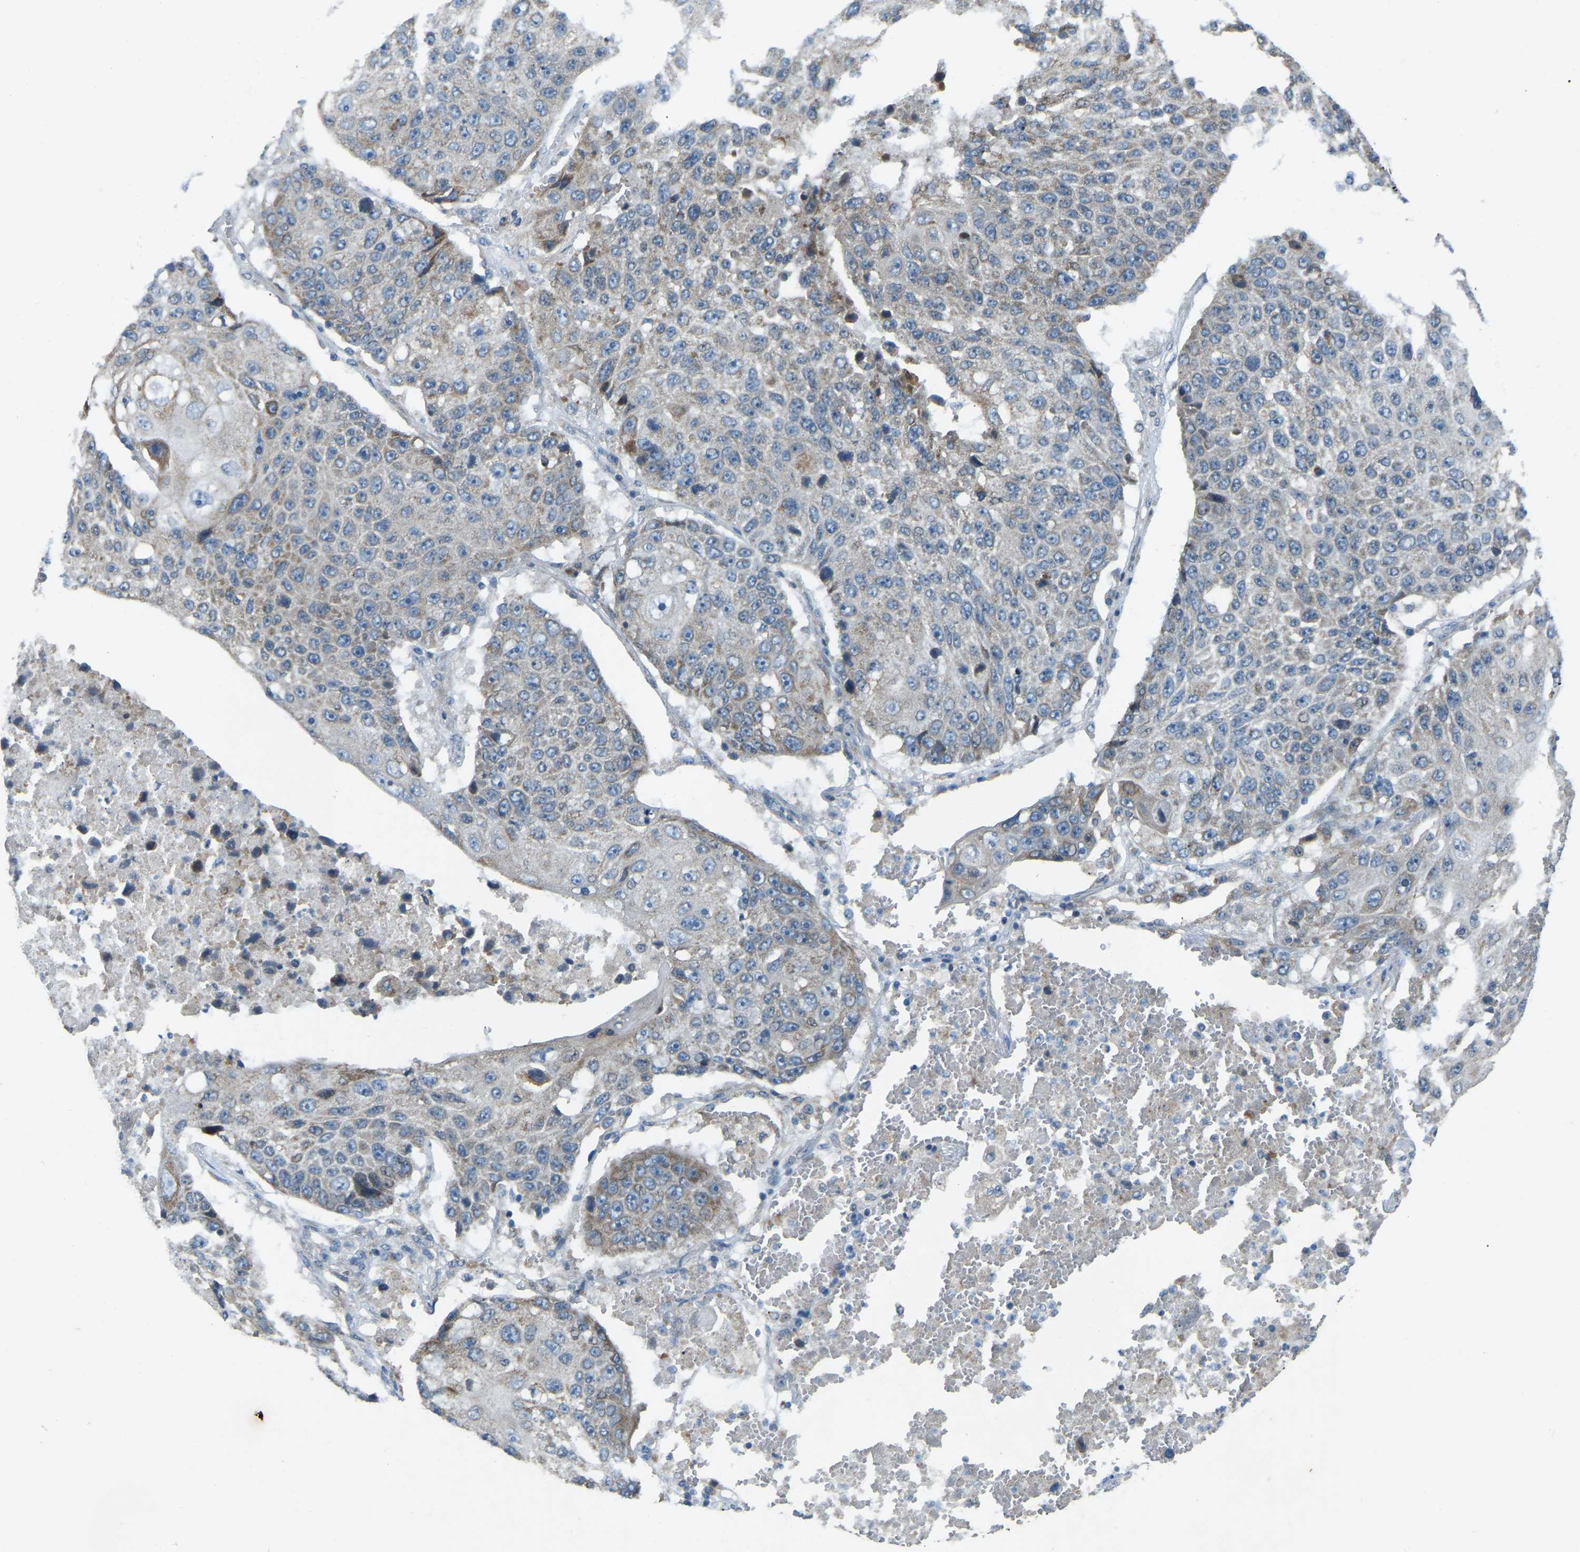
{"staining": {"intensity": "moderate", "quantity": "<25%", "location": "cytoplasmic/membranous"}, "tissue": "lung cancer", "cell_type": "Tumor cells", "image_type": "cancer", "snomed": [{"axis": "morphology", "description": "Squamous cell carcinoma, NOS"}, {"axis": "topography", "description": "Lung"}], "caption": "A histopathology image showing moderate cytoplasmic/membranous staining in approximately <25% of tumor cells in lung cancer (squamous cell carcinoma), as visualized by brown immunohistochemical staining.", "gene": "PARL", "patient": {"sex": "male", "age": 61}}